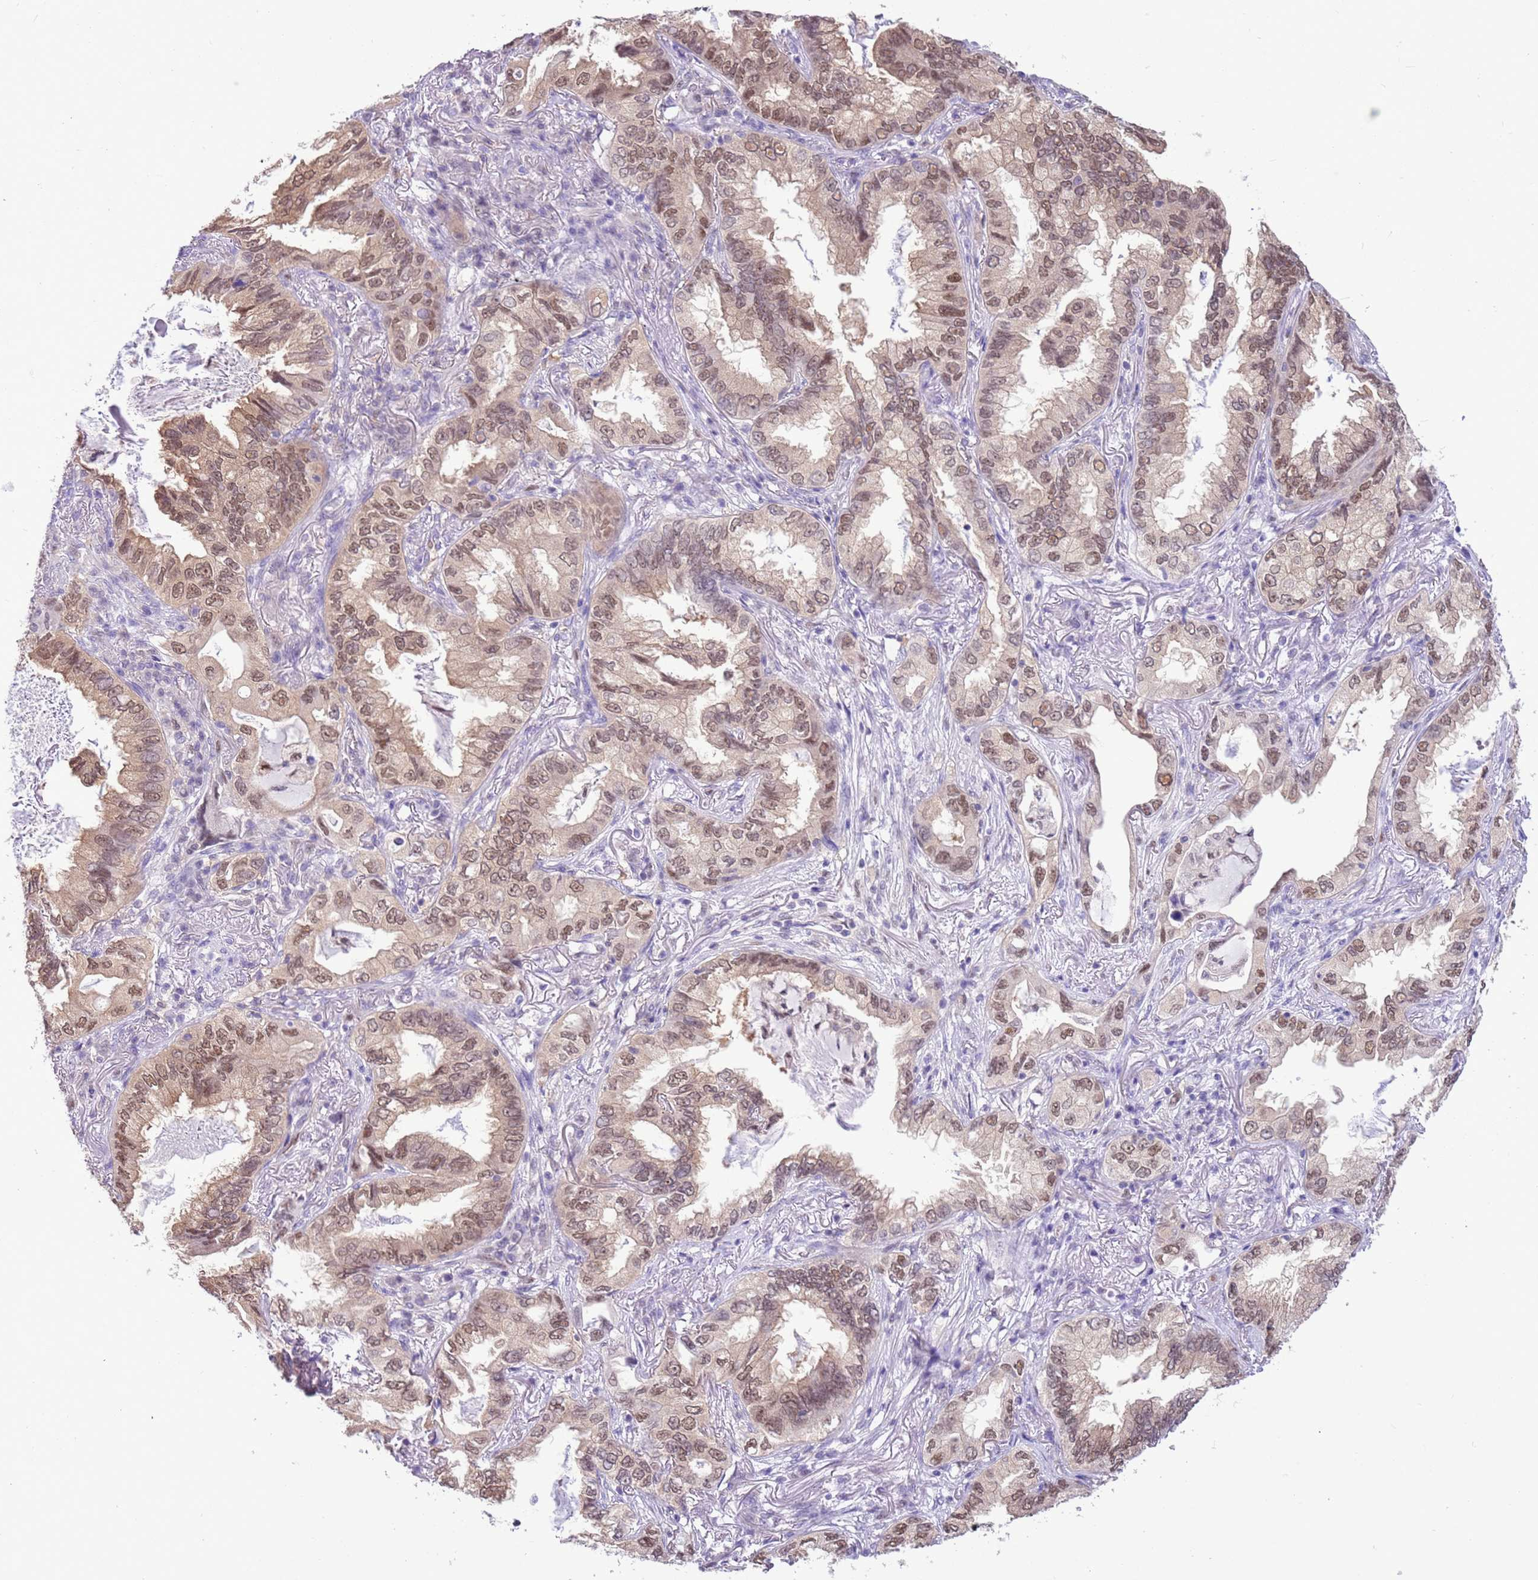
{"staining": {"intensity": "moderate", "quantity": ">75%", "location": "nuclear"}, "tissue": "lung cancer", "cell_type": "Tumor cells", "image_type": "cancer", "snomed": [{"axis": "morphology", "description": "Adenocarcinoma, NOS"}, {"axis": "topography", "description": "Lung"}], "caption": "Human lung cancer stained for a protein (brown) displays moderate nuclear positive positivity in about >75% of tumor cells.", "gene": "DDI2", "patient": {"sex": "female", "age": 69}}